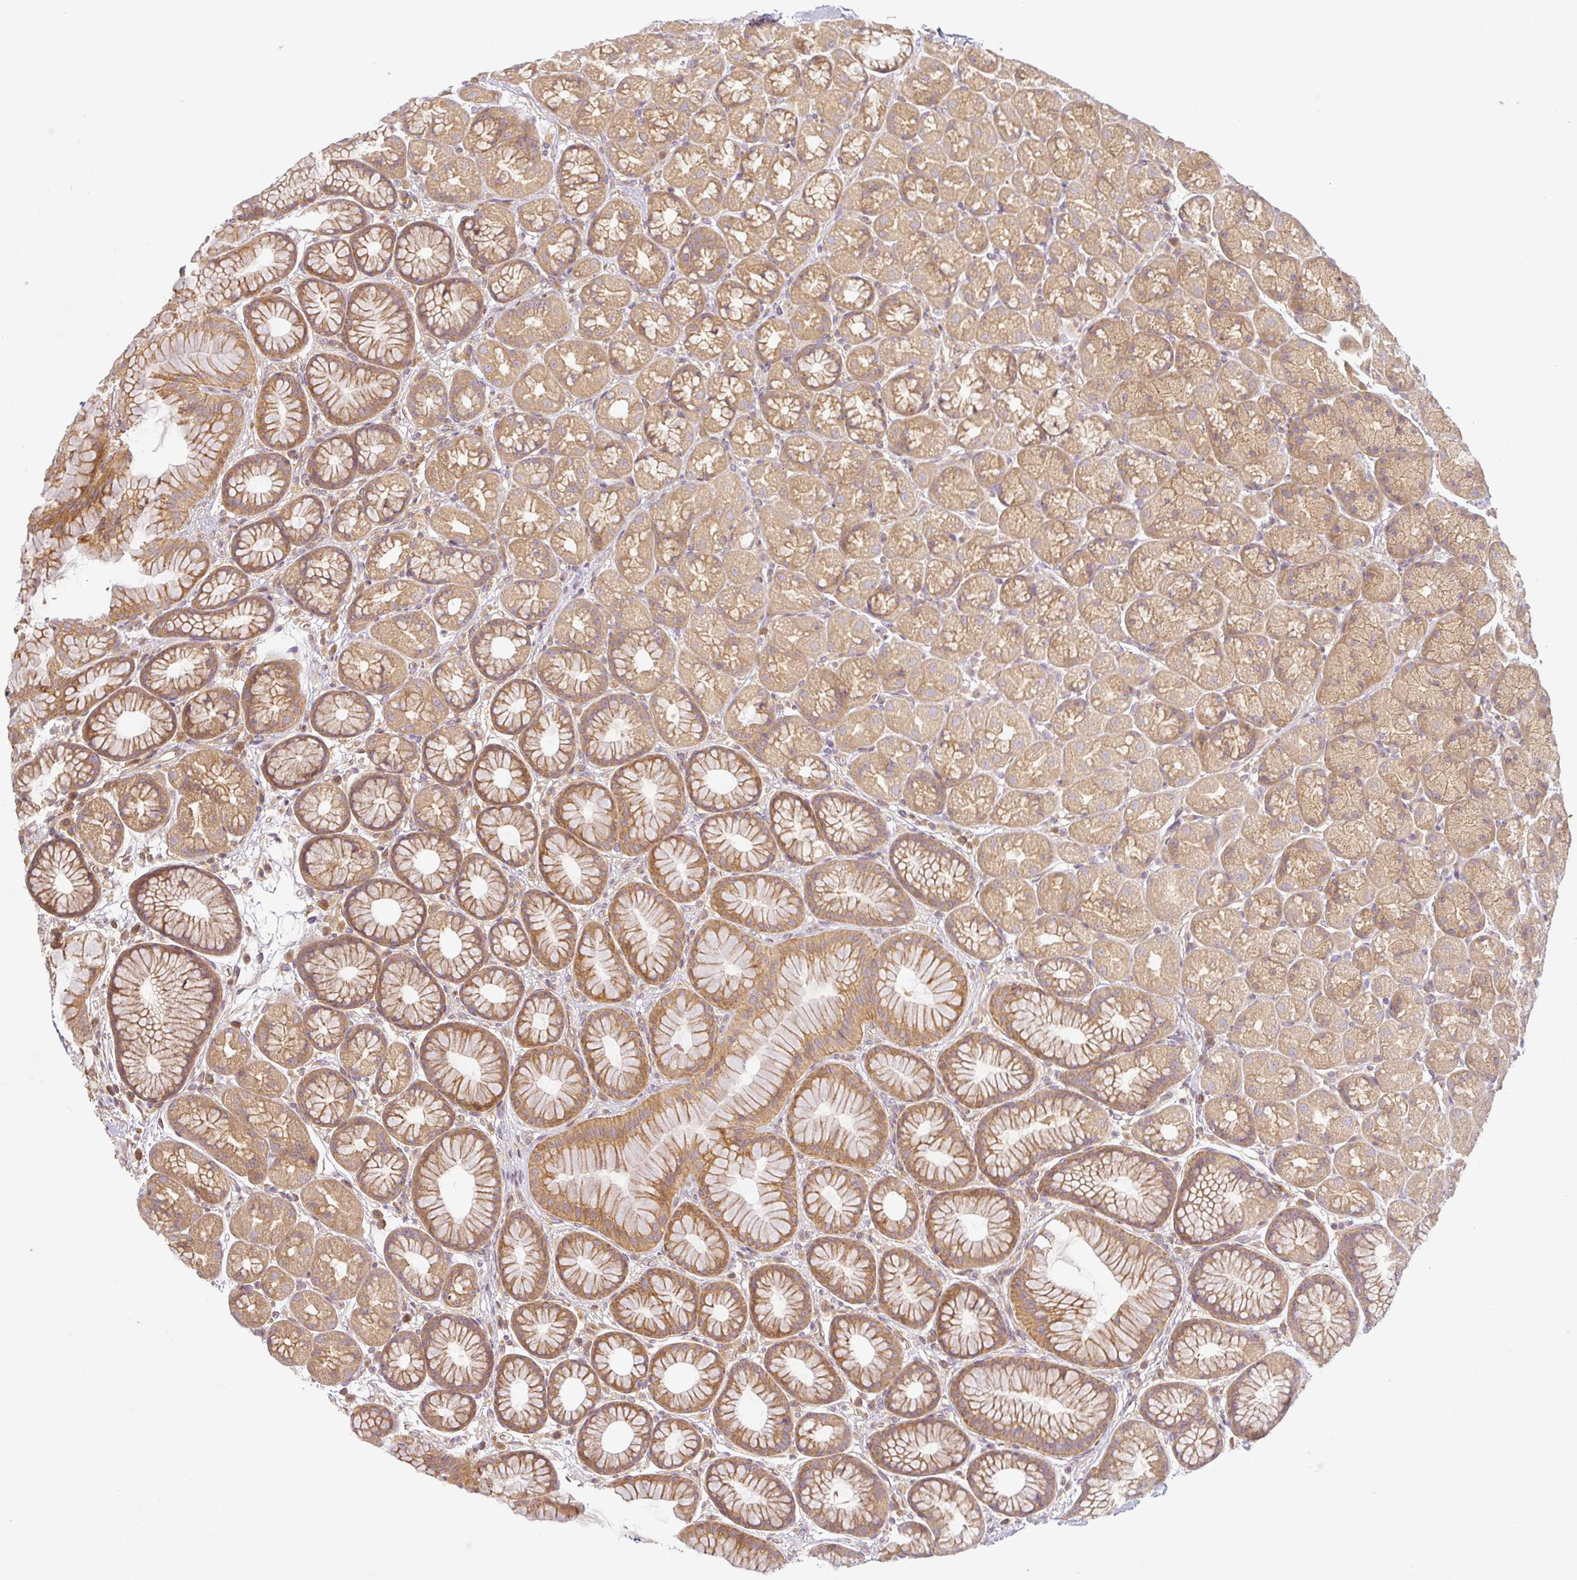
{"staining": {"intensity": "moderate", "quantity": ">75%", "location": "cytoplasmic/membranous"}, "tissue": "stomach", "cell_type": "Glandular cells", "image_type": "normal", "snomed": [{"axis": "morphology", "description": "Normal tissue, NOS"}, {"axis": "topography", "description": "Stomach, lower"}], "caption": "The histopathology image reveals staining of normal stomach, revealing moderate cytoplasmic/membranous protein positivity (brown color) within glandular cells.", "gene": "RNF31", "patient": {"sex": "male", "age": 67}}